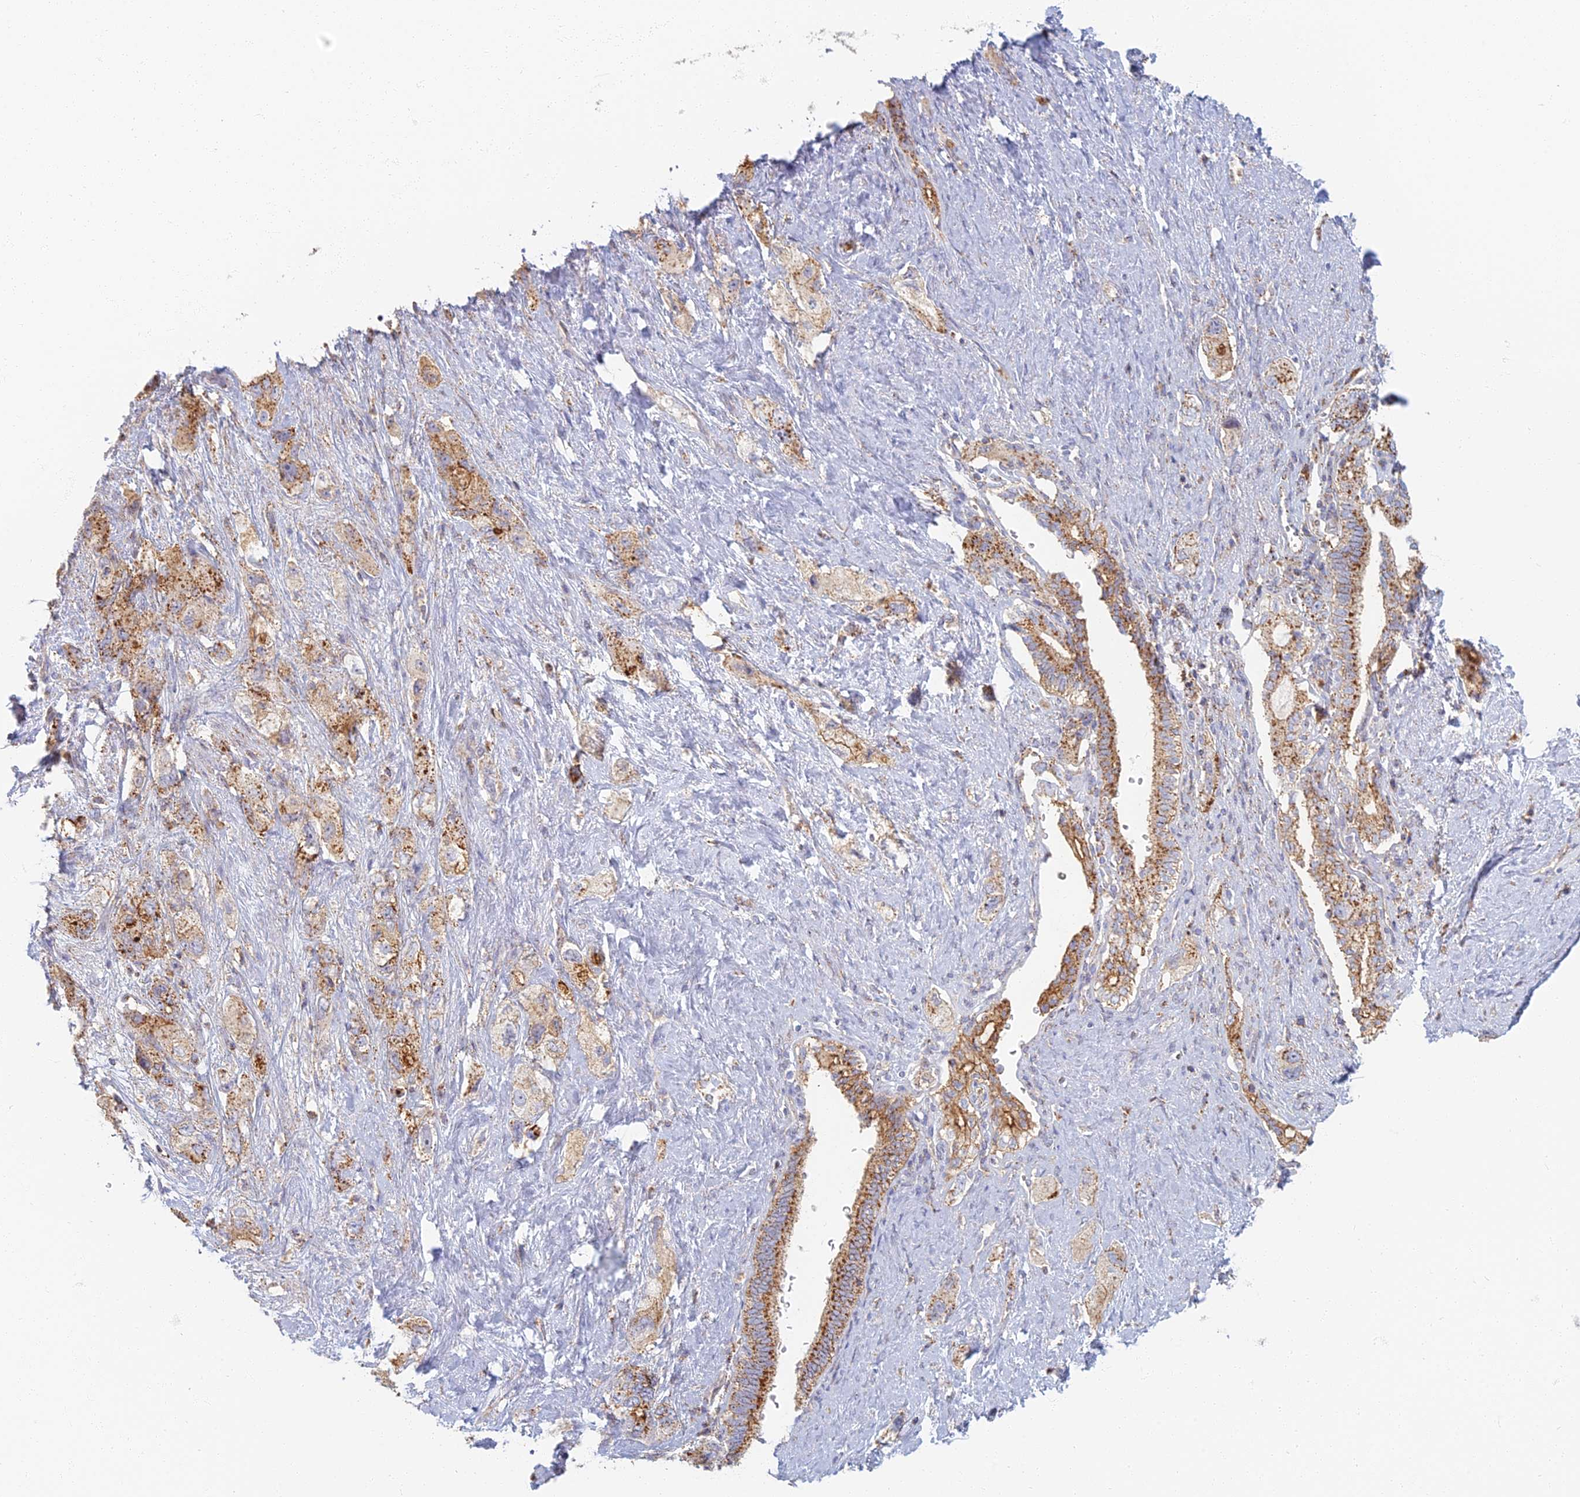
{"staining": {"intensity": "moderate", "quantity": ">75%", "location": "cytoplasmic/membranous"}, "tissue": "pancreatic cancer", "cell_type": "Tumor cells", "image_type": "cancer", "snomed": [{"axis": "morphology", "description": "Adenocarcinoma, NOS"}, {"axis": "topography", "description": "Pancreas"}], "caption": "IHC (DAB (3,3'-diaminobenzidine)) staining of pancreatic cancer exhibits moderate cytoplasmic/membranous protein staining in approximately >75% of tumor cells. The staining was performed using DAB to visualize the protein expression in brown, while the nuclei were stained in blue with hematoxylin (Magnification: 20x).", "gene": "CHMP4B", "patient": {"sex": "female", "age": 73}}